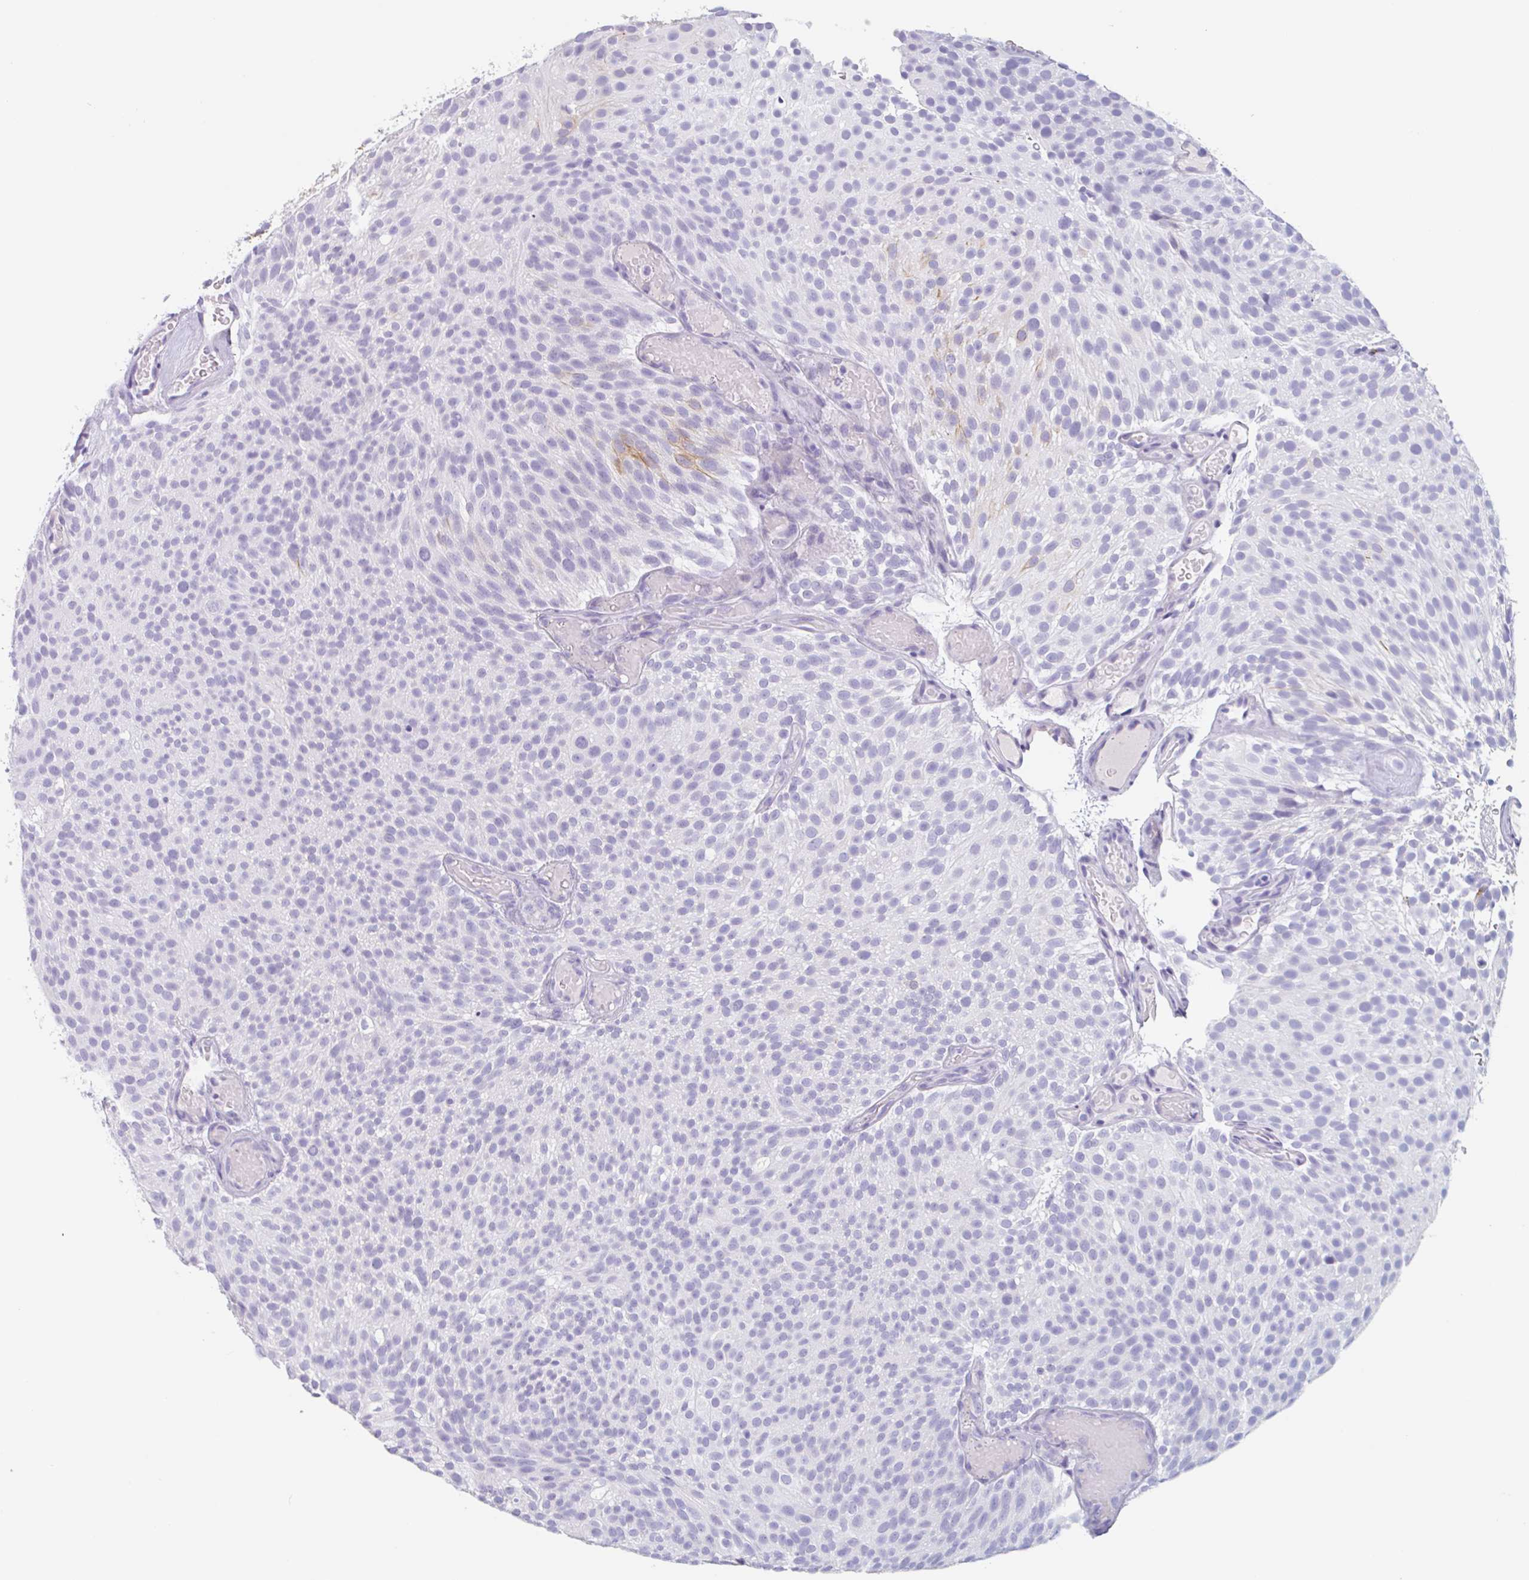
{"staining": {"intensity": "moderate", "quantity": "<25%", "location": "cytoplasmic/membranous"}, "tissue": "urothelial cancer", "cell_type": "Tumor cells", "image_type": "cancer", "snomed": [{"axis": "morphology", "description": "Urothelial carcinoma, Low grade"}, {"axis": "topography", "description": "Urinary bladder"}], "caption": "Tumor cells demonstrate low levels of moderate cytoplasmic/membranous positivity in about <25% of cells in human urothelial carcinoma (low-grade).", "gene": "EMC4", "patient": {"sex": "male", "age": 78}}